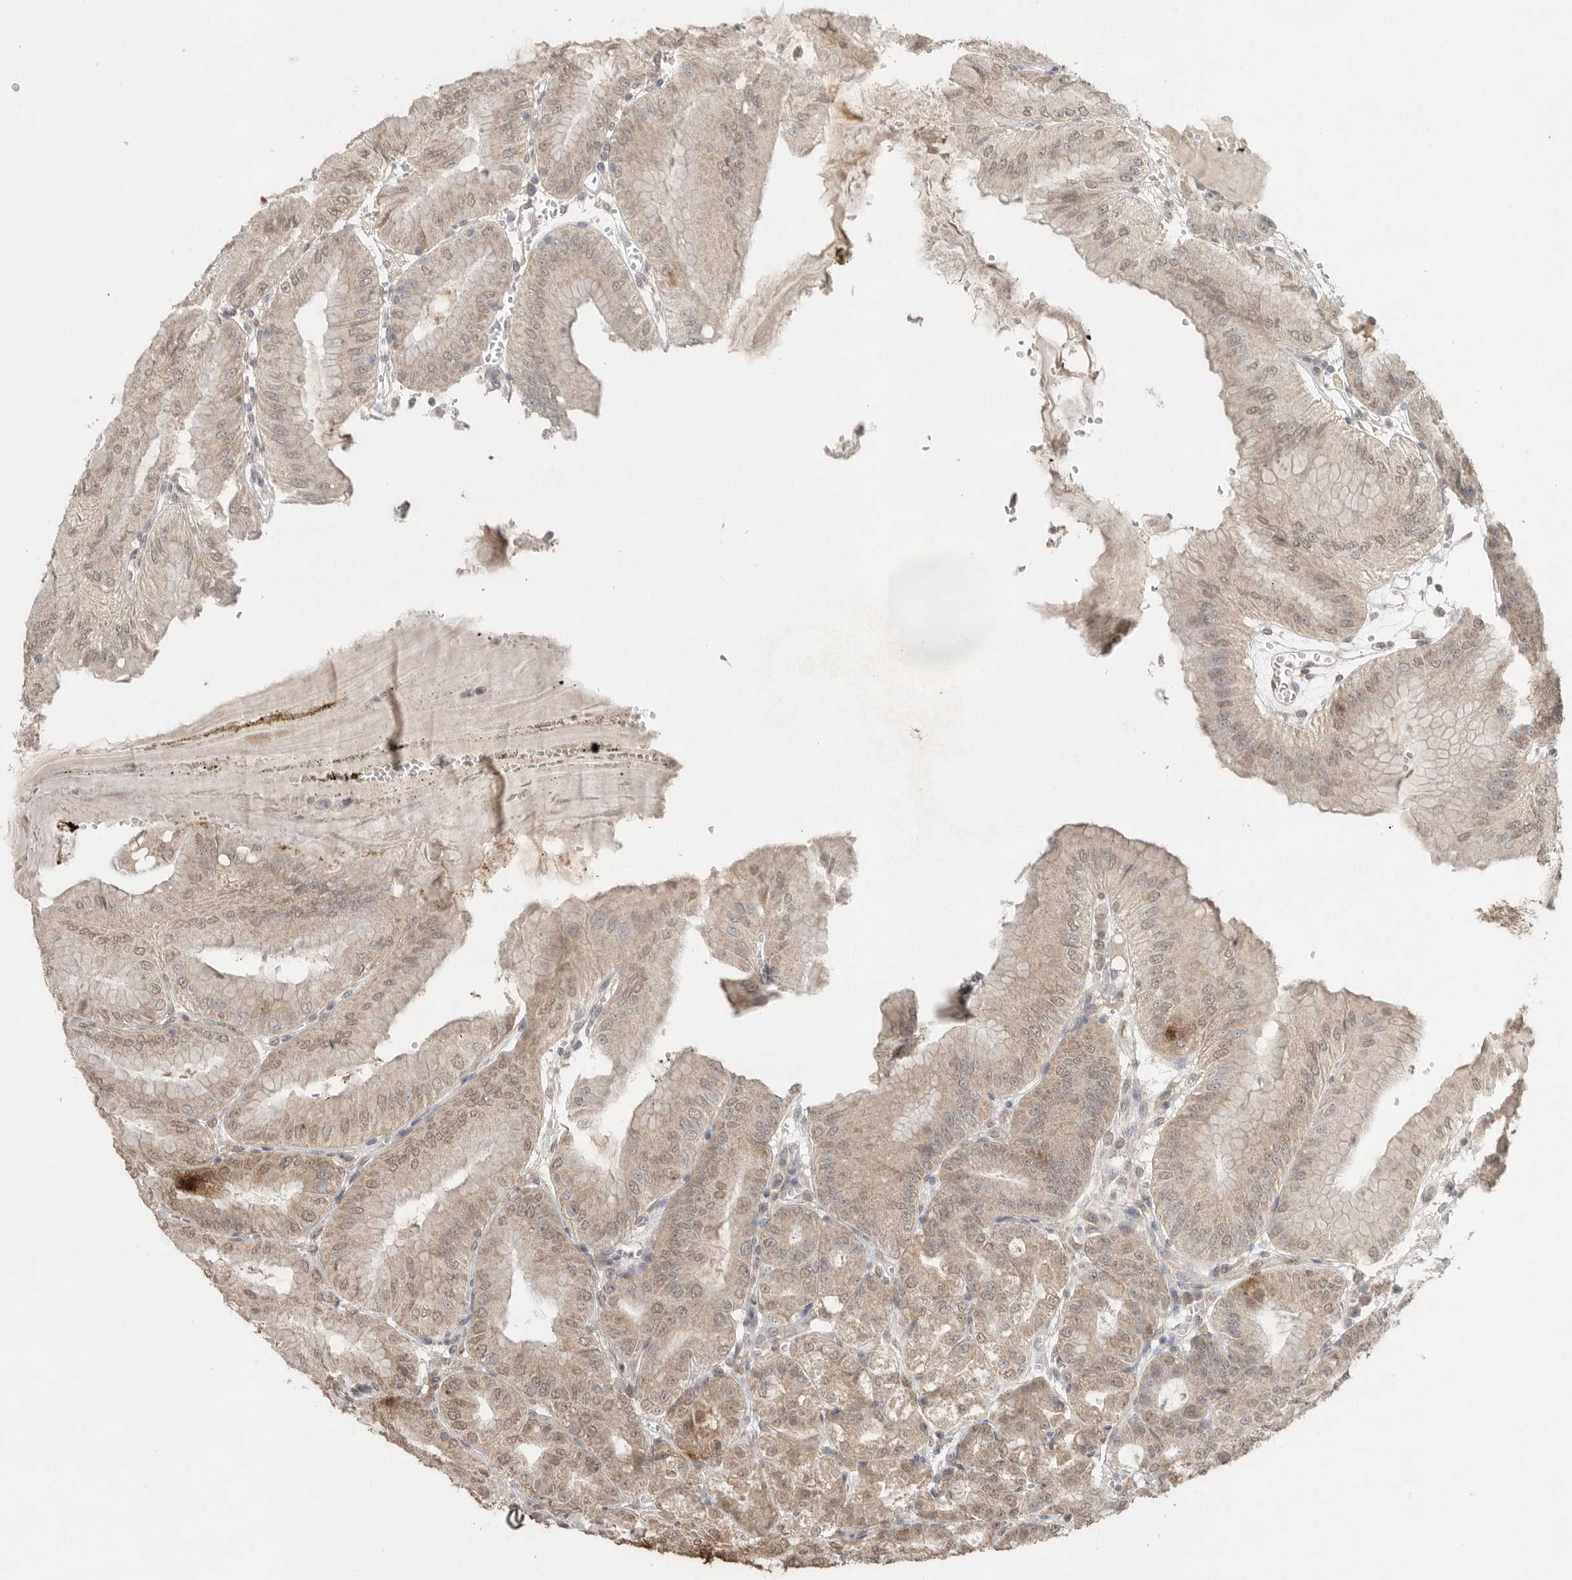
{"staining": {"intensity": "weak", "quantity": "25%-75%", "location": "cytoplasmic/membranous"}, "tissue": "stomach", "cell_type": "Glandular cells", "image_type": "normal", "snomed": [{"axis": "morphology", "description": "Normal tissue, NOS"}, {"axis": "topography", "description": "Stomach, lower"}], "caption": "Immunohistochemistry photomicrograph of unremarkable human stomach stained for a protein (brown), which reveals low levels of weak cytoplasmic/membranous staining in about 25%-75% of glandular cells.", "gene": "KLK5", "patient": {"sex": "male", "age": 71}}